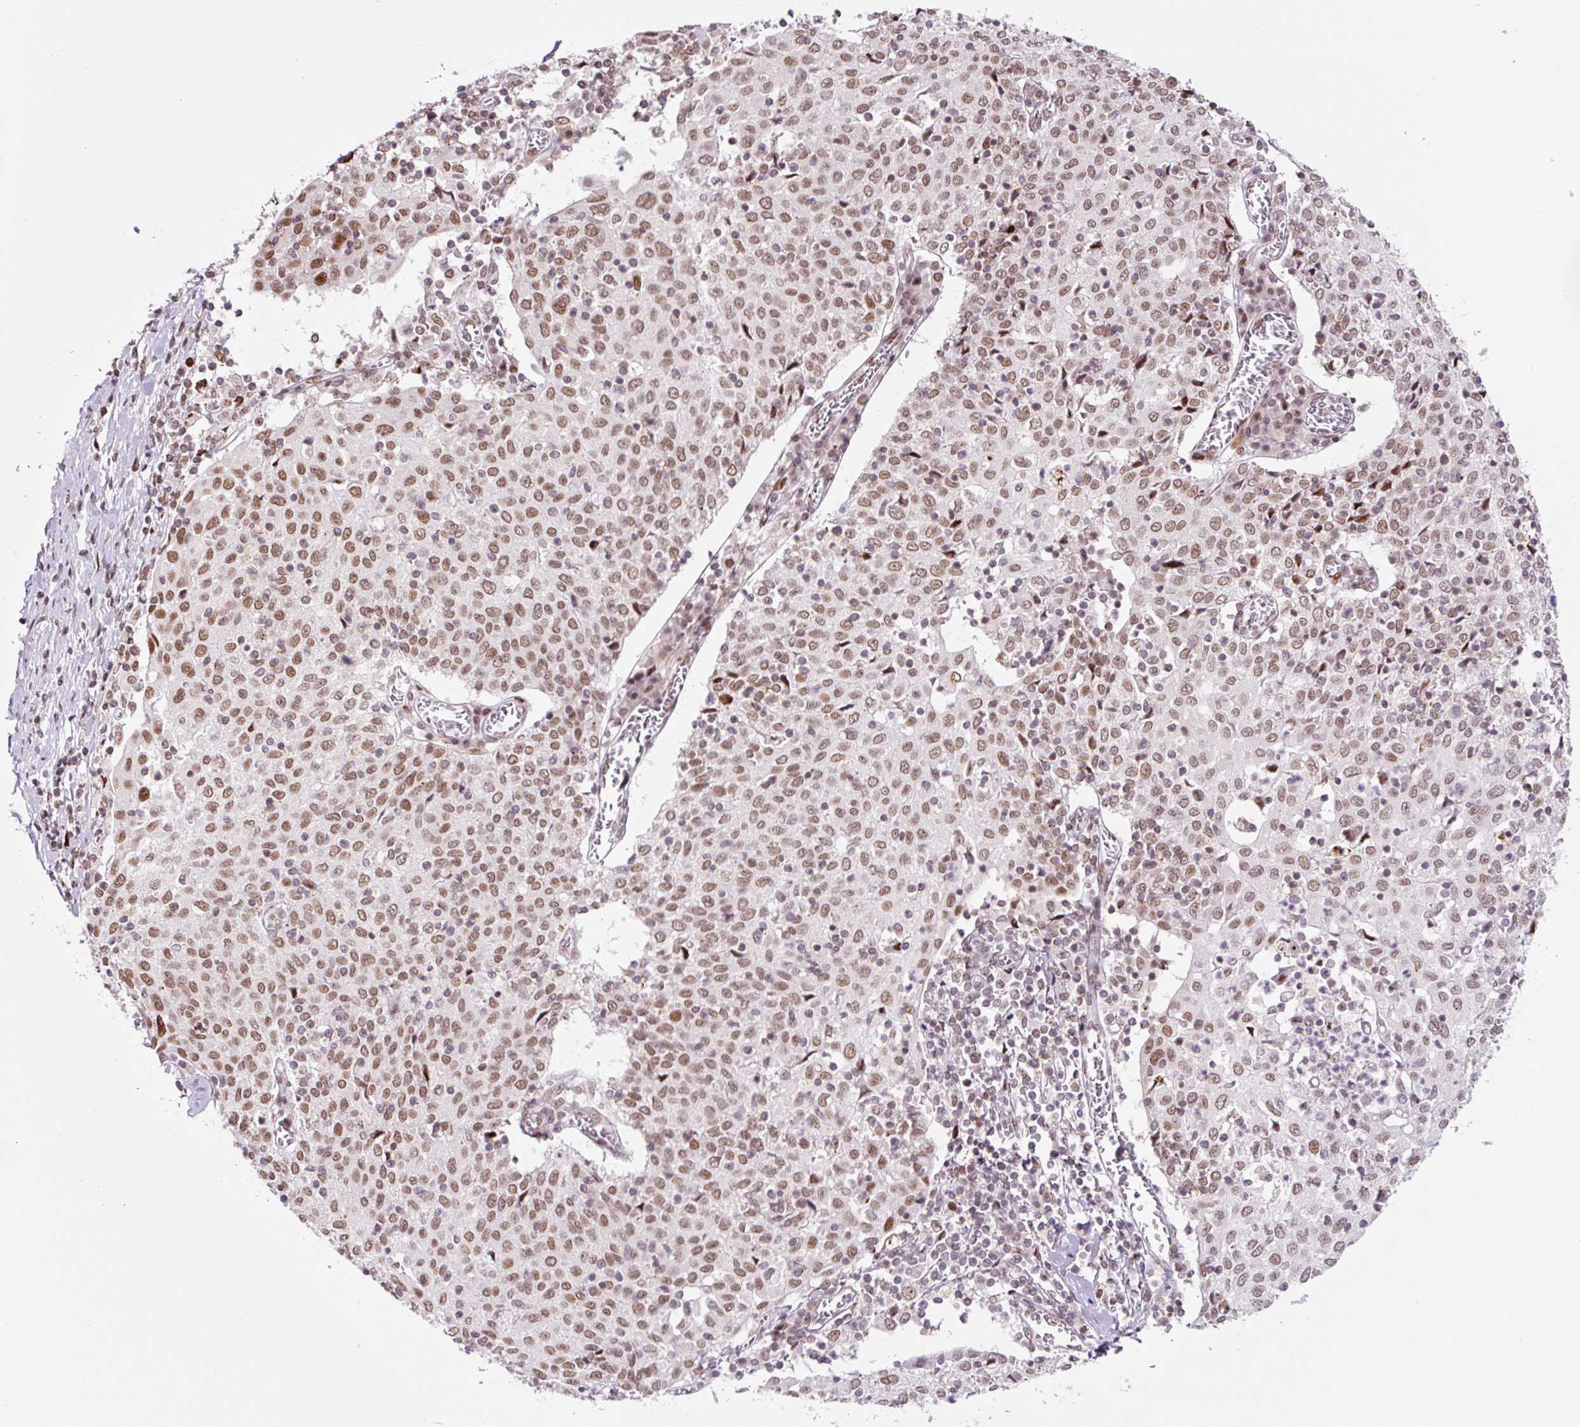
{"staining": {"intensity": "moderate", "quantity": ">75%", "location": "nuclear"}, "tissue": "cervical cancer", "cell_type": "Tumor cells", "image_type": "cancer", "snomed": [{"axis": "morphology", "description": "Squamous cell carcinoma, NOS"}, {"axis": "topography", "description": "Cervix"}], "caption": "This micrograph exhibits IHC staining of squamous cell carcinoma (cervical), with medium moderate nuclear staining in about >75% of tumor cells.", "gene": "CCNL2", "patient": {"sex": "female", "age": 52}}